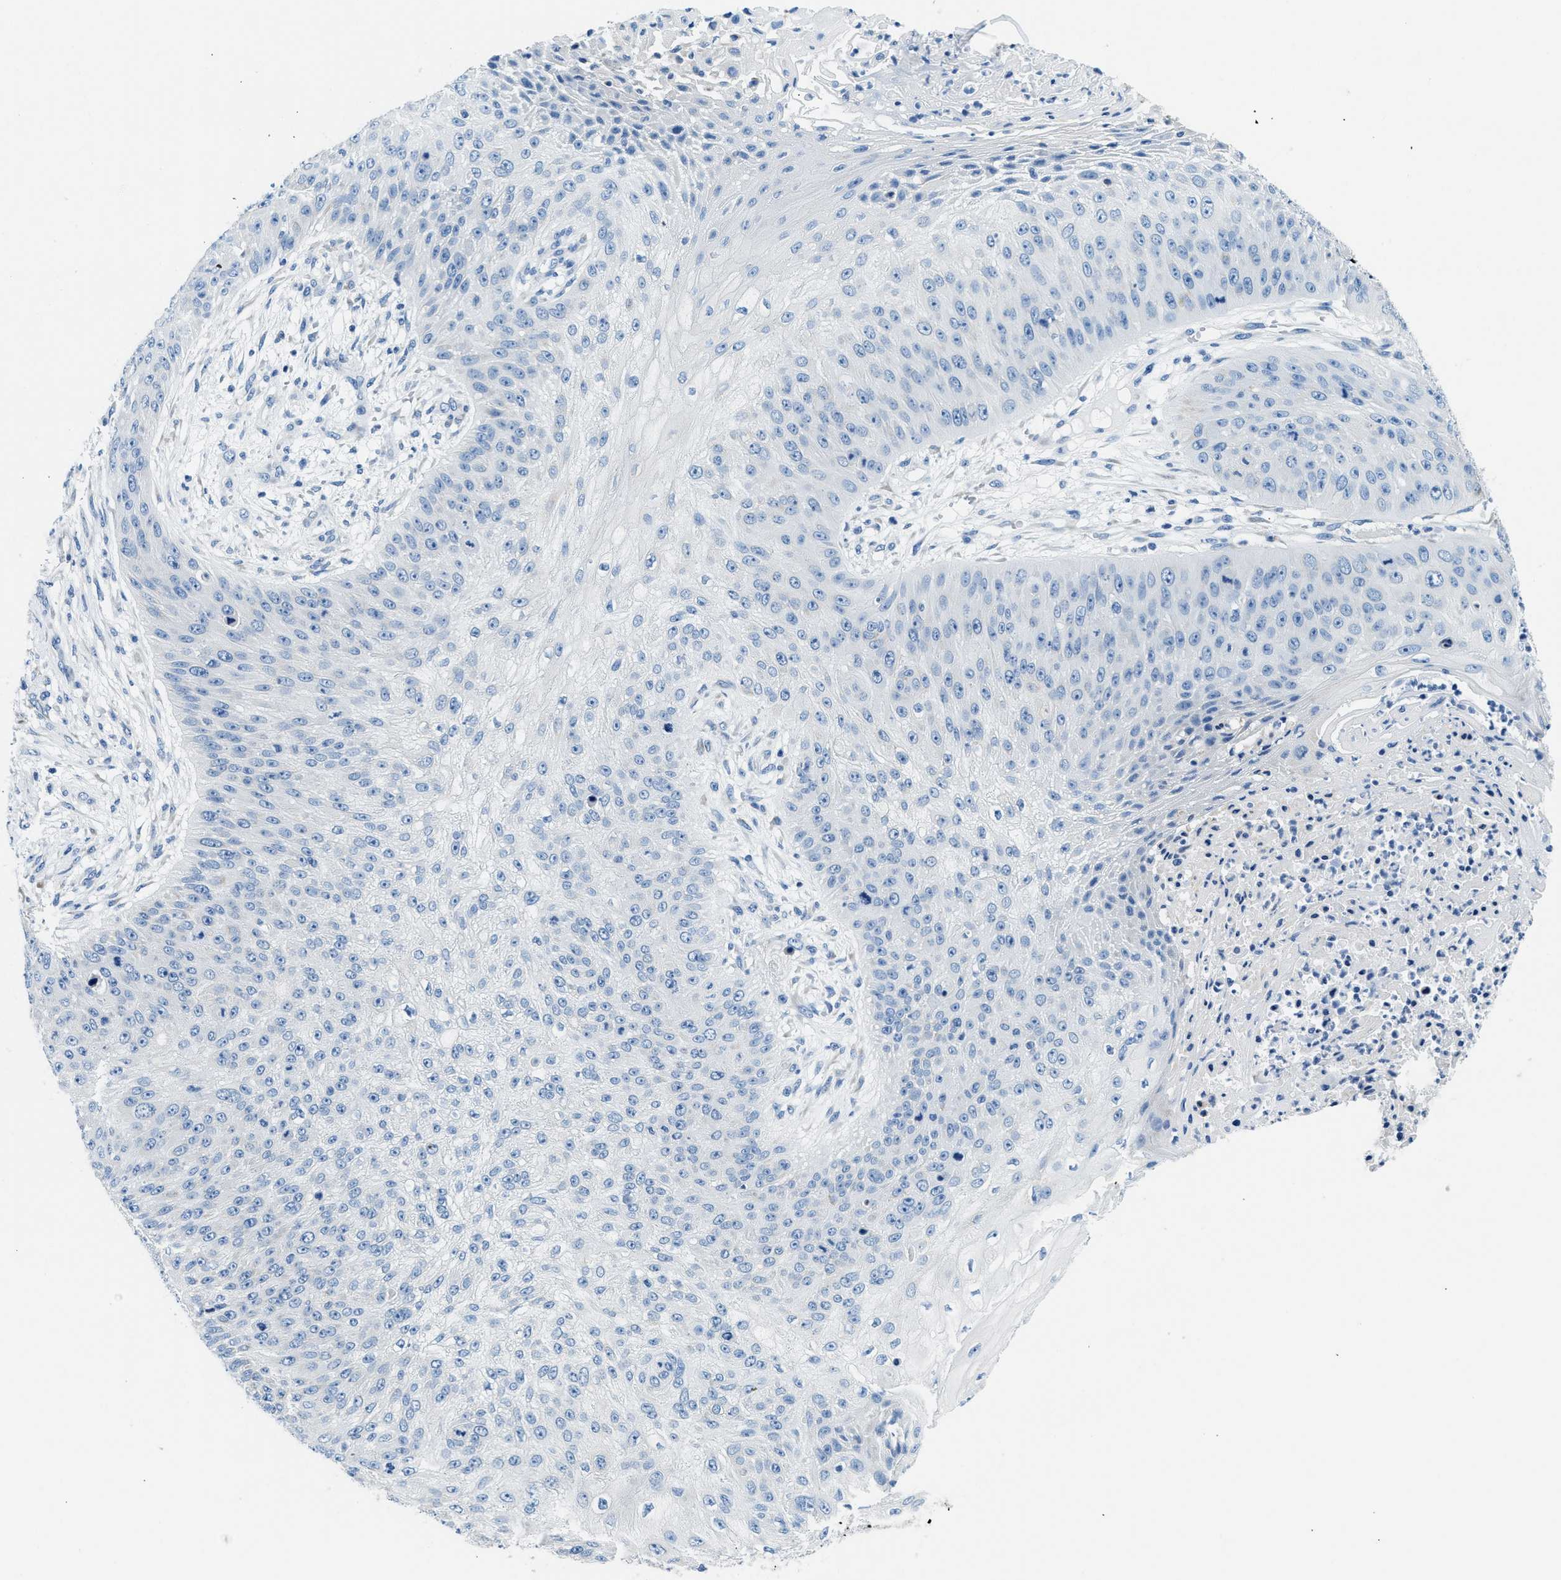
{"staining": {"intensity": "negative", "quantity": "none", "location": "none"}, "tissue": "skin cancer", "cell_type": "Tumor cells", "image_type": "cancer", "snomed": [{"axis": "morphology", "description": "Squamous cell carcinoma, NOS"}, {"axis": "topography", "description": "Skin"}], "caption": "Immunohistochemistry of skin cancer displays no staining in tumor cells.", "gene": "CLDN18", "patient": {"sex": "female", "age": 80}}